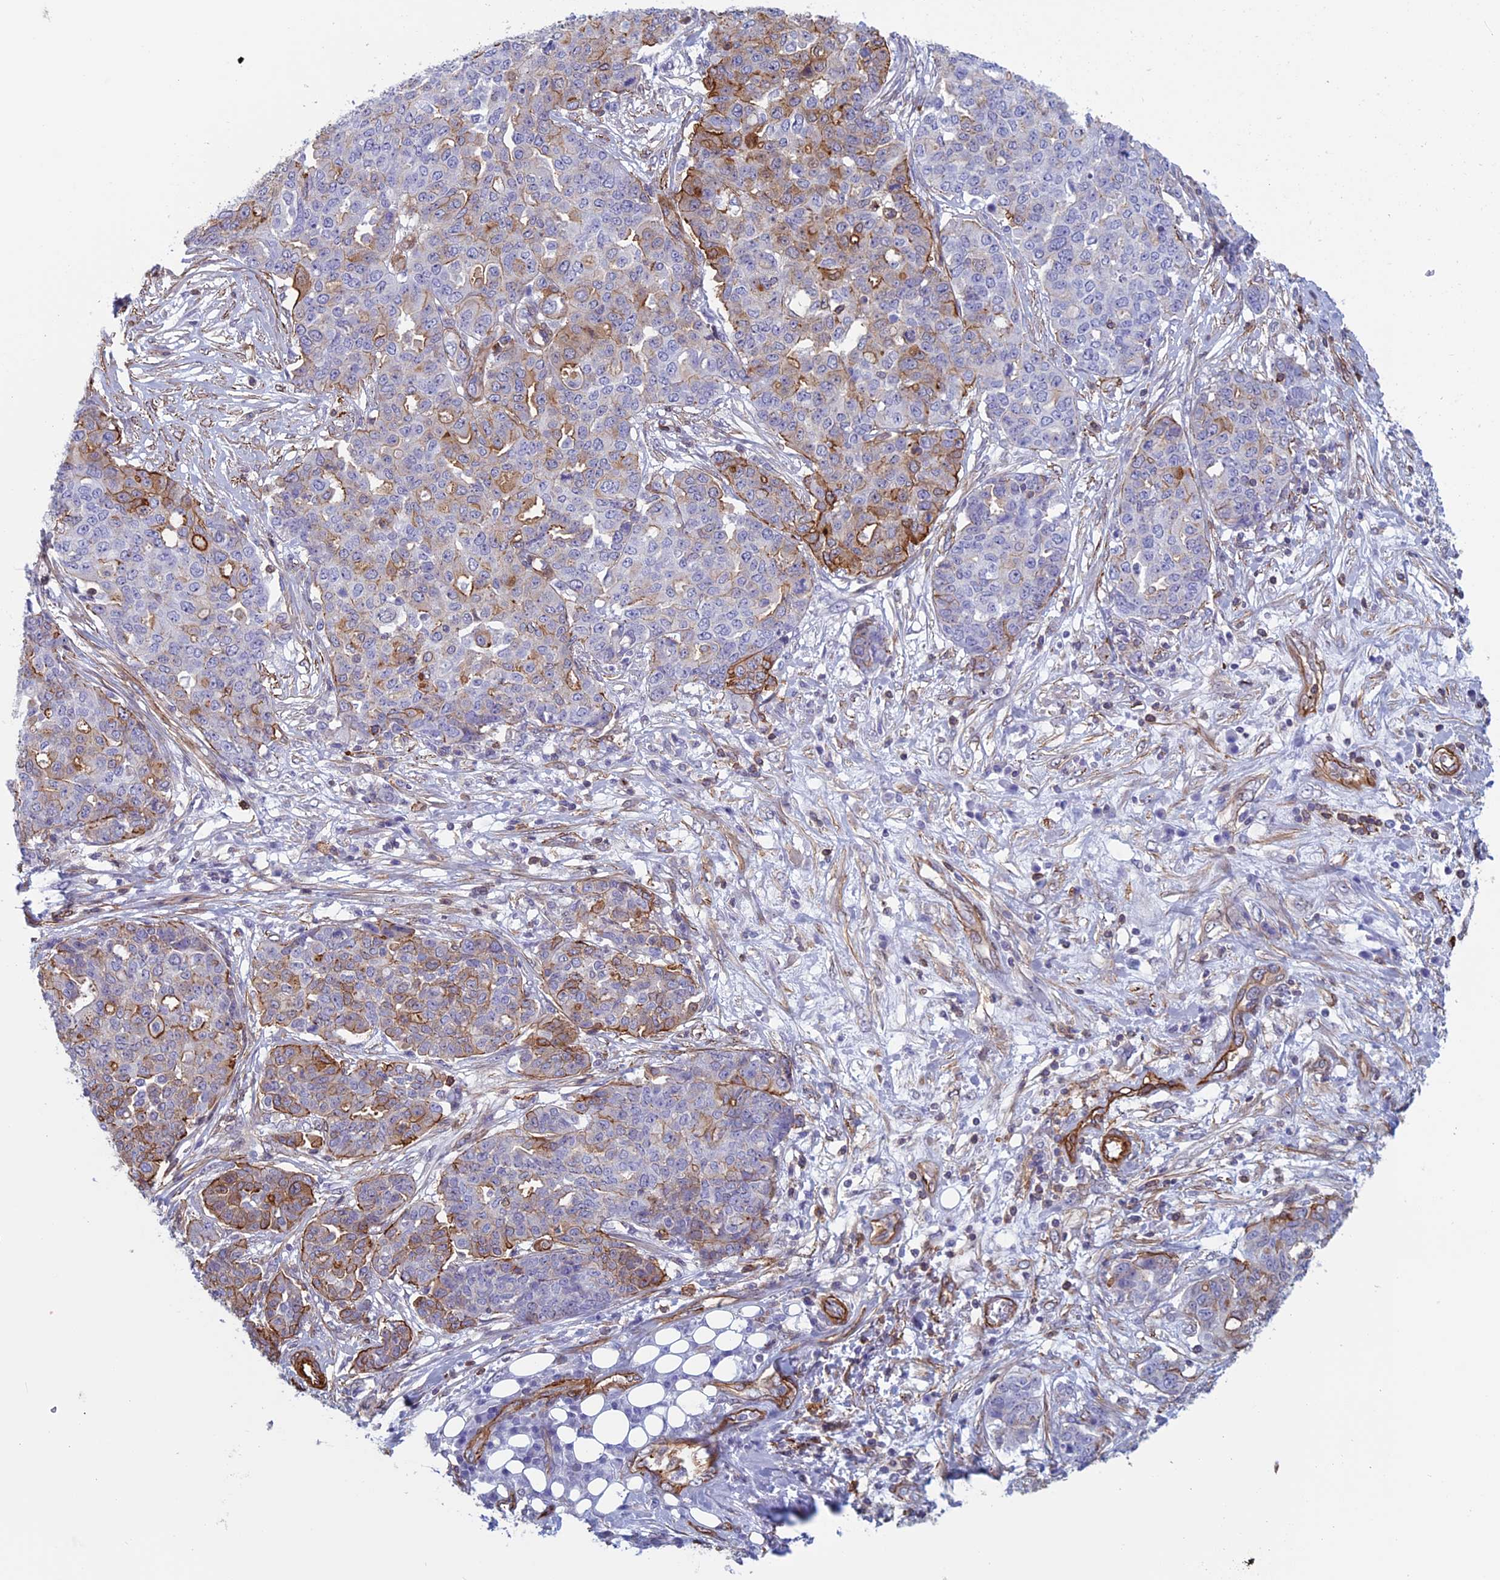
{"staining": {"intensity": "moderate", "quantity": "25%-75%", "location": "cytoplasmic/membranous"}, "tissue": "ovarian cancer", "cell_type": "Tumor cells", "image_type": "cancer", "snomed": [{"axis": "morphology", "description": "Cystadenocarcinoma, serous, NOS"}, {"axis": "topography", "description": "Soft tissue"}, {"axis": "topography", "description": "Ovary"}], "caption": "Moderate cytoplasmic/membranous staining is appreciated in approximately 25%-75% of tumor cells in ovarian cancer.", "gene": "ANGPTL2", "patient": {"sex": "female", "age": 57}}